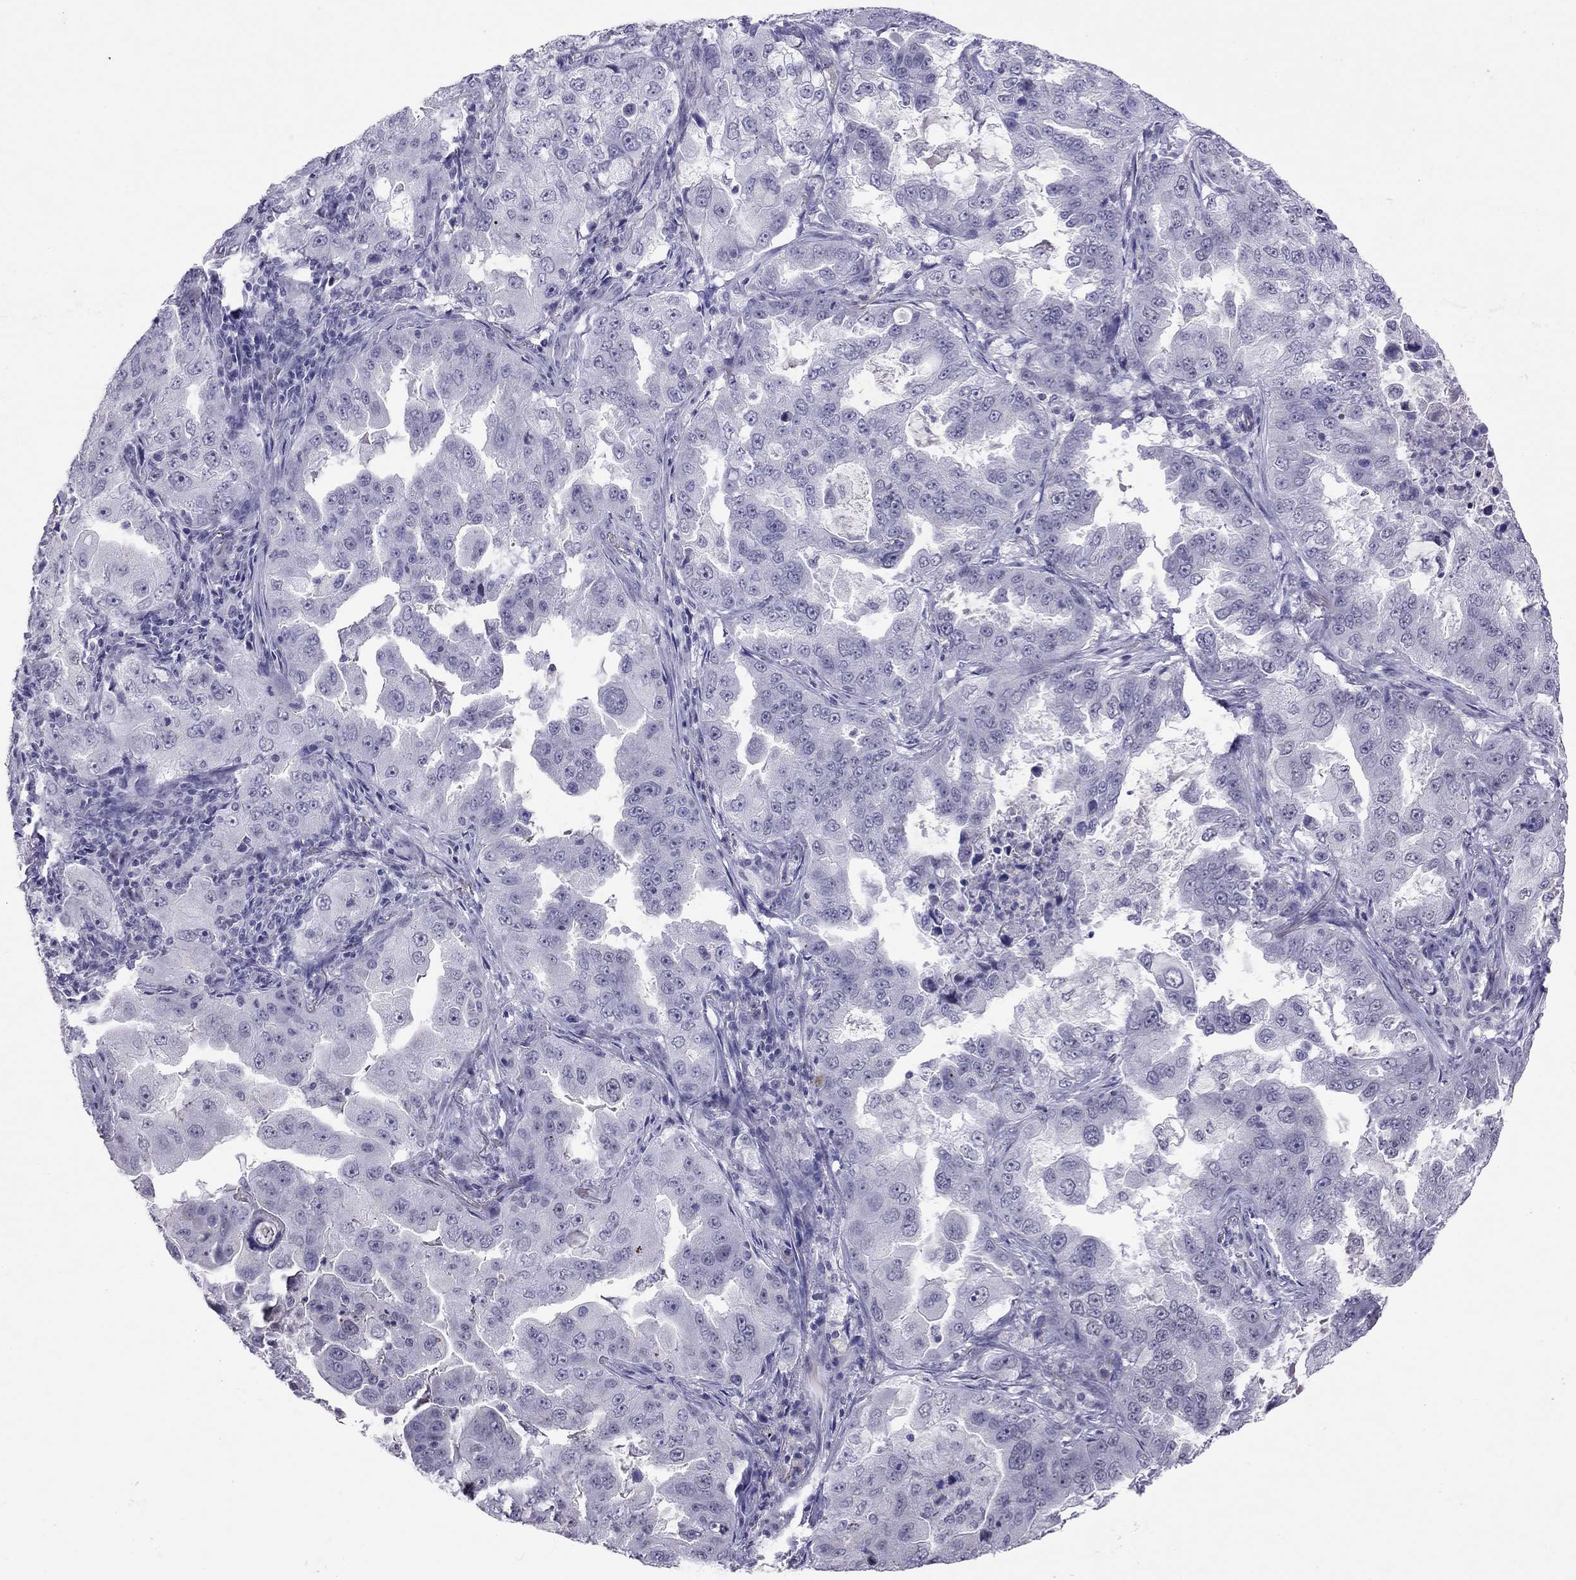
{"staining": {"intensity": "negative", "quantity": "none", "location": "none"}, "tissue": "lung cancer", "cell_type": "Tumor cells", "image_type": "cancer", "snomed": [{"axis": "morphology", "description": "Adenocarcinoma, NOS"}, {"axis": "topography", "description": "Lung"}], "caption": "The immunohistochemistry (IHC) image has no significant expression in tumor cells of lung adenocarcinoma tissue.", "gene": "JHY", "patient": {"sex": "female", "age": 61}}